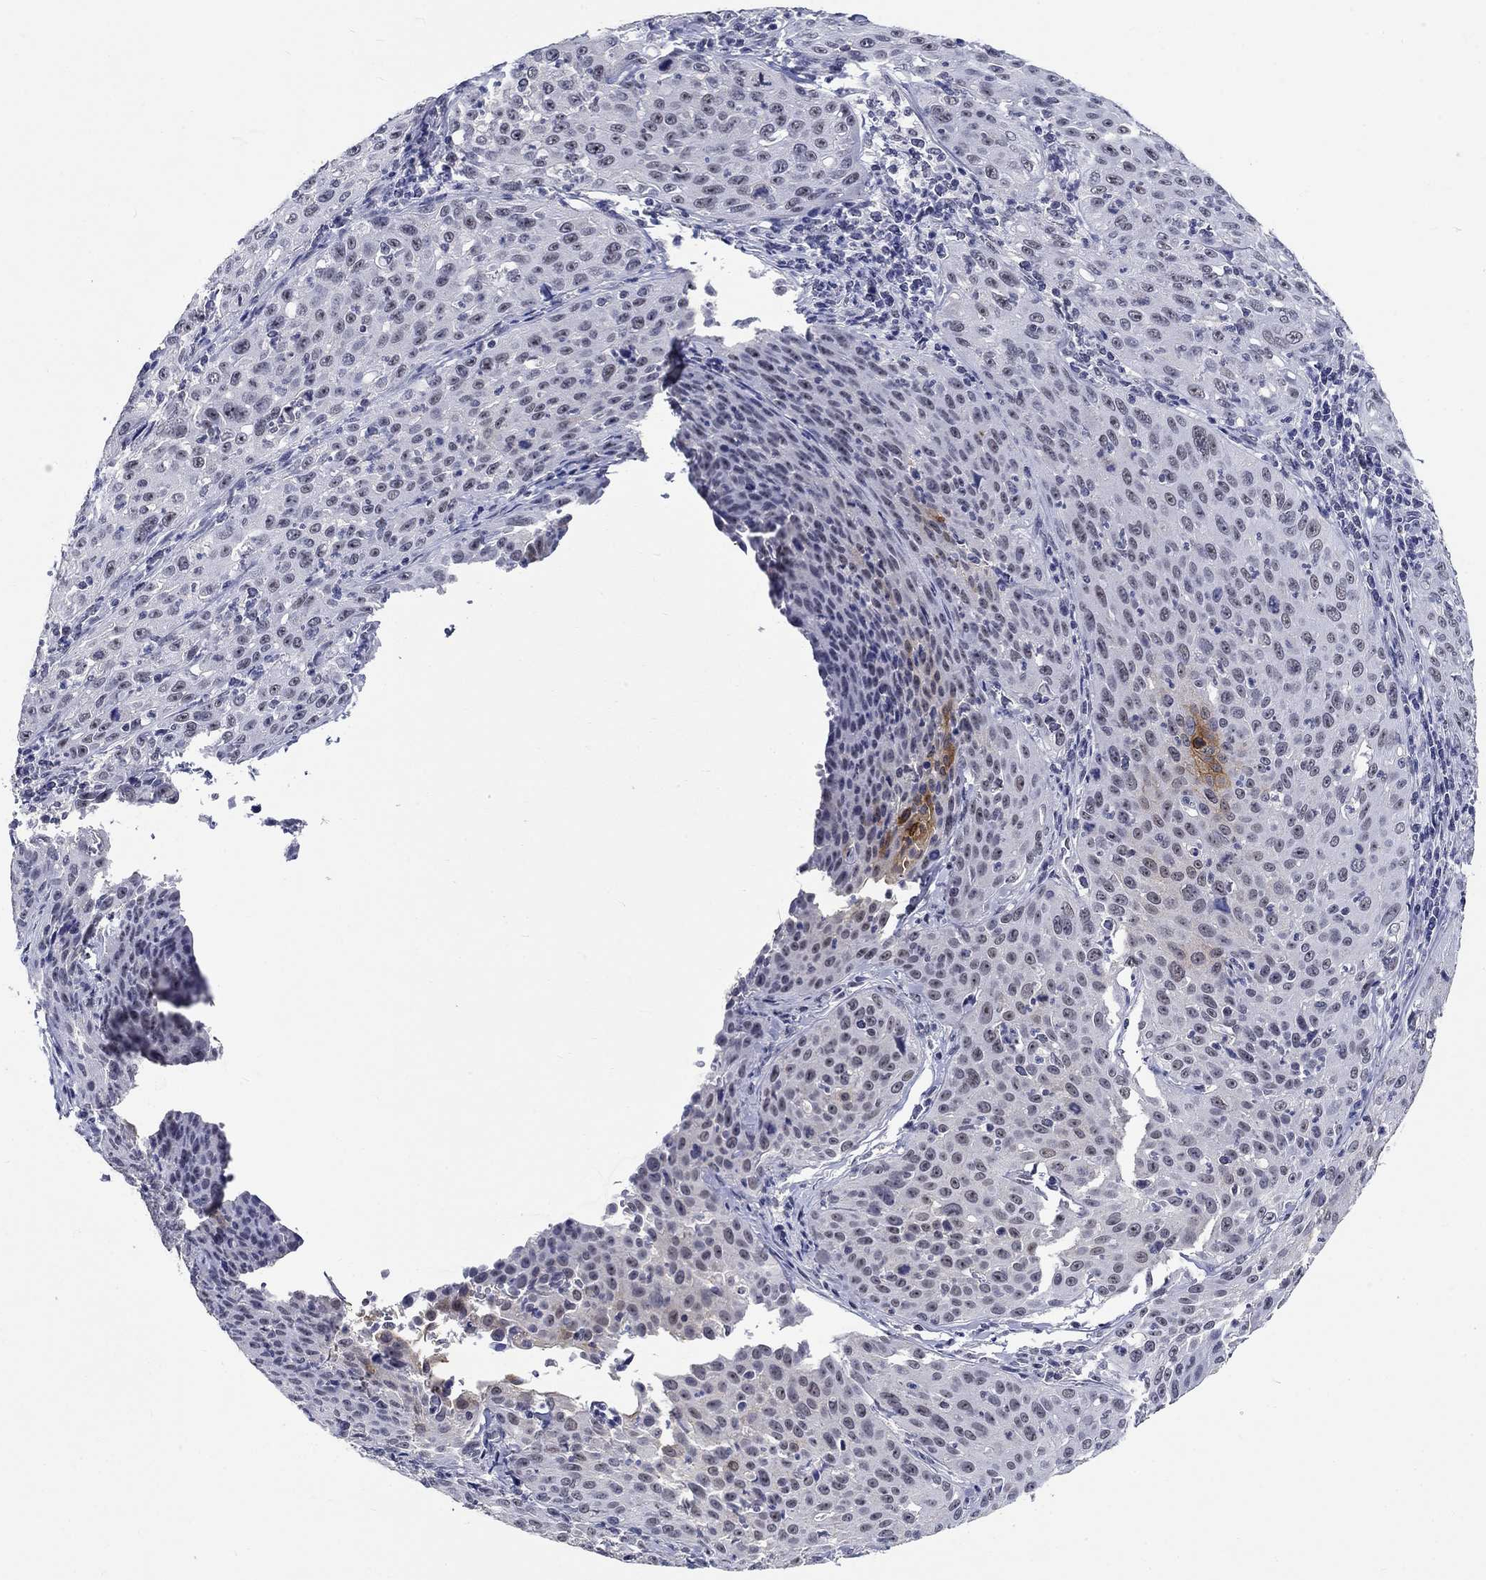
{"staining": {"intensity": "moderate", "quantity": "<25%", "location": "cytoplasmic/membranous"}, "tissue": "cervical cancer", "cell_type": "Tumor cells", "image_type": "cancer", "snomed": [{"axis": "morphology", "description": "Squamous cell carcinoma, NOS"}, {"axis": "topography", "description": "Cervix"}], "caption": "A low amount of moderate cytoplasmic/membranous positivity is identified in about <25% of tumor cells in cervical squamous cell carcinoma tissue.", "gene": "GRIN1", "patient": {"sex": "female", "age": 26}}